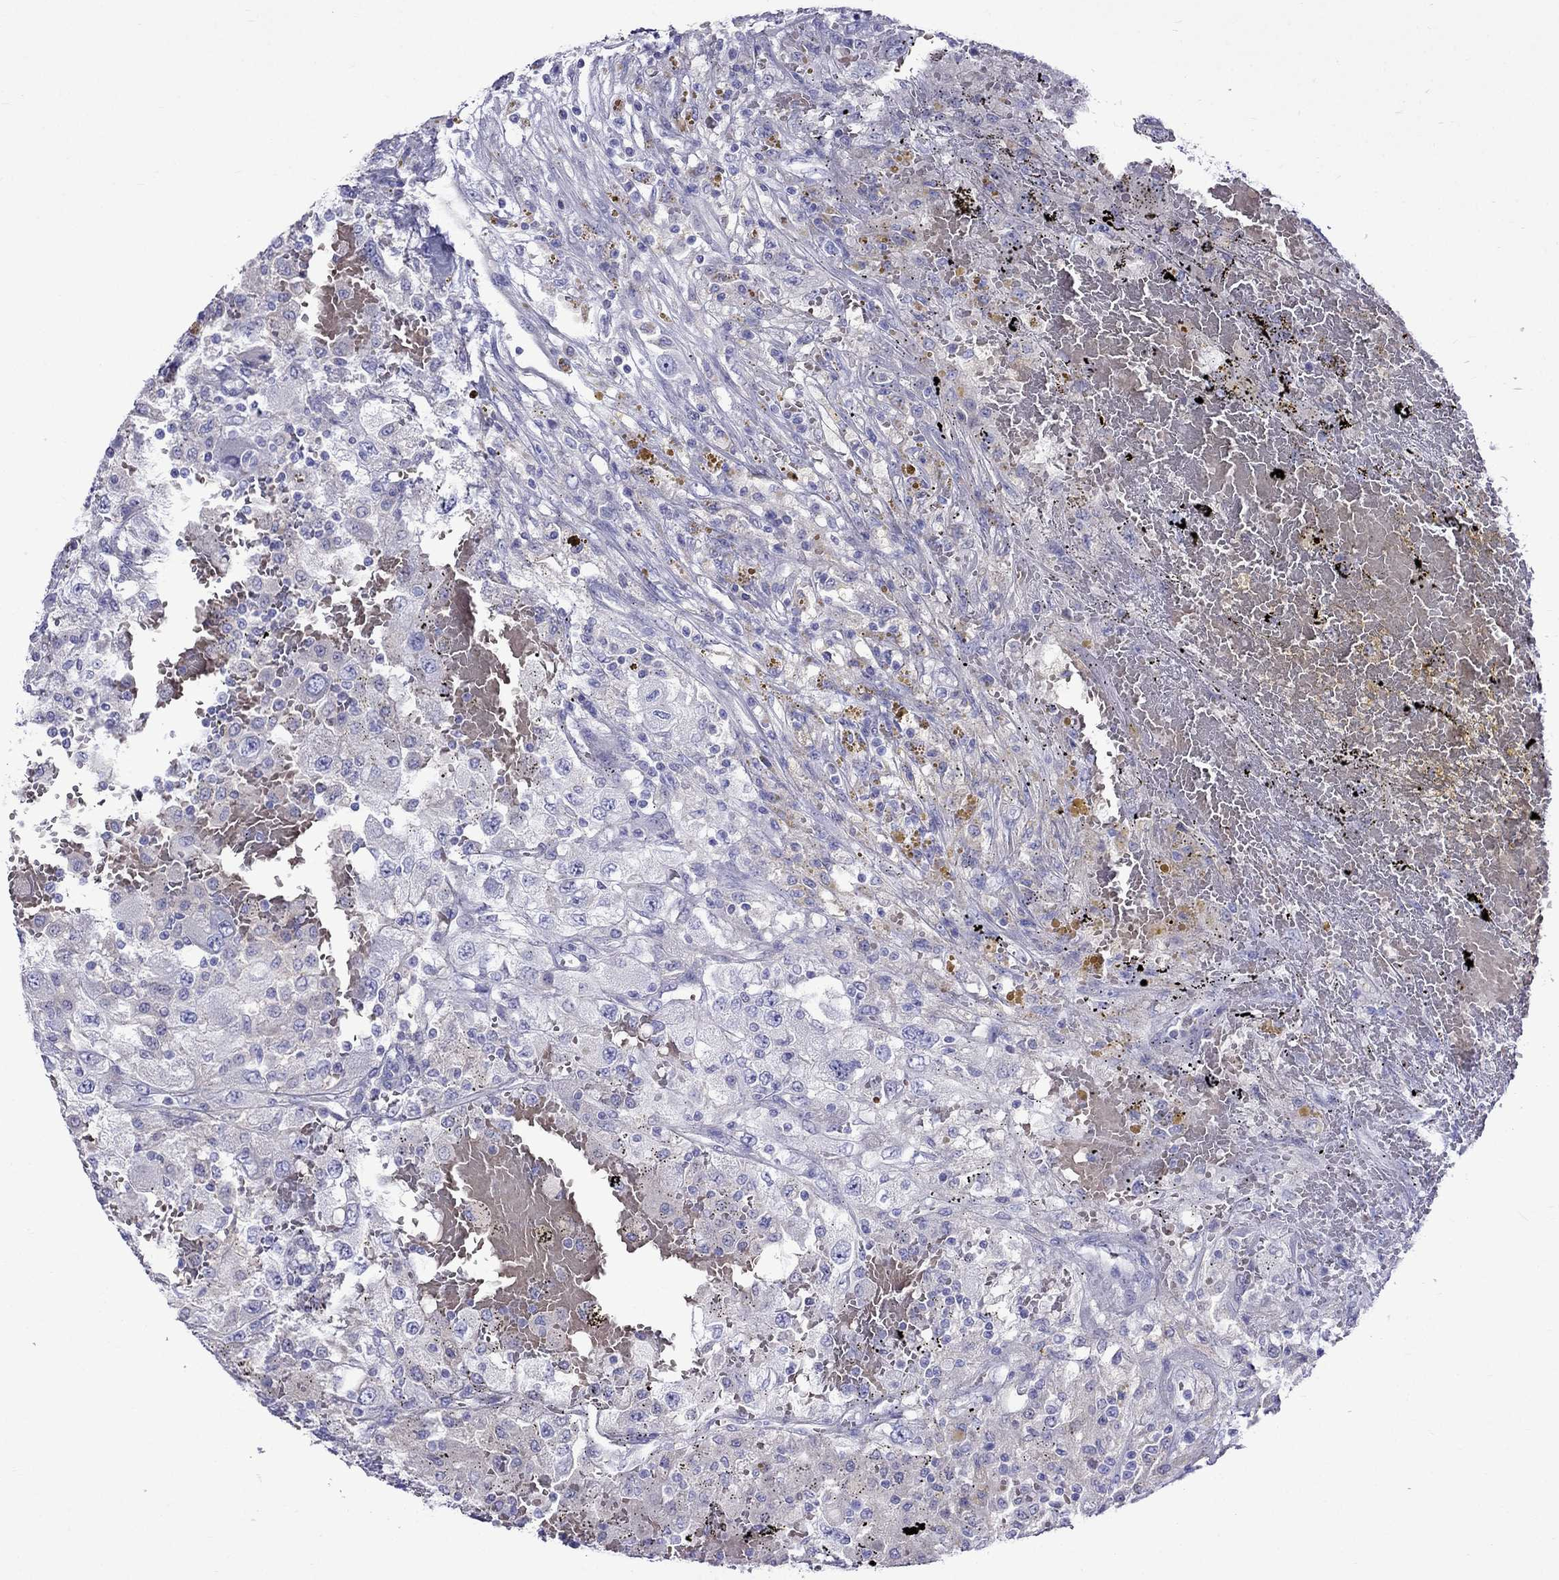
{"staining": {"intensity": "negative", "quantity": "none", "location": "none"}, "tissue": "renal cancer", "cell_type": "Tumor cells", "image_type": "cancer", "snomed": [{"axis": "morphology", "description": "Adenocarcinoma, NOS"}, {"axis": "topography", "description": "Kidney"}], "caption": "The immunohistochemistry histopathology image has no significant staining in tumor cells of renal adenocarcinoma tissue.", "gene": "TDRD1", "patient": {"sex": "female", "age": 67}}